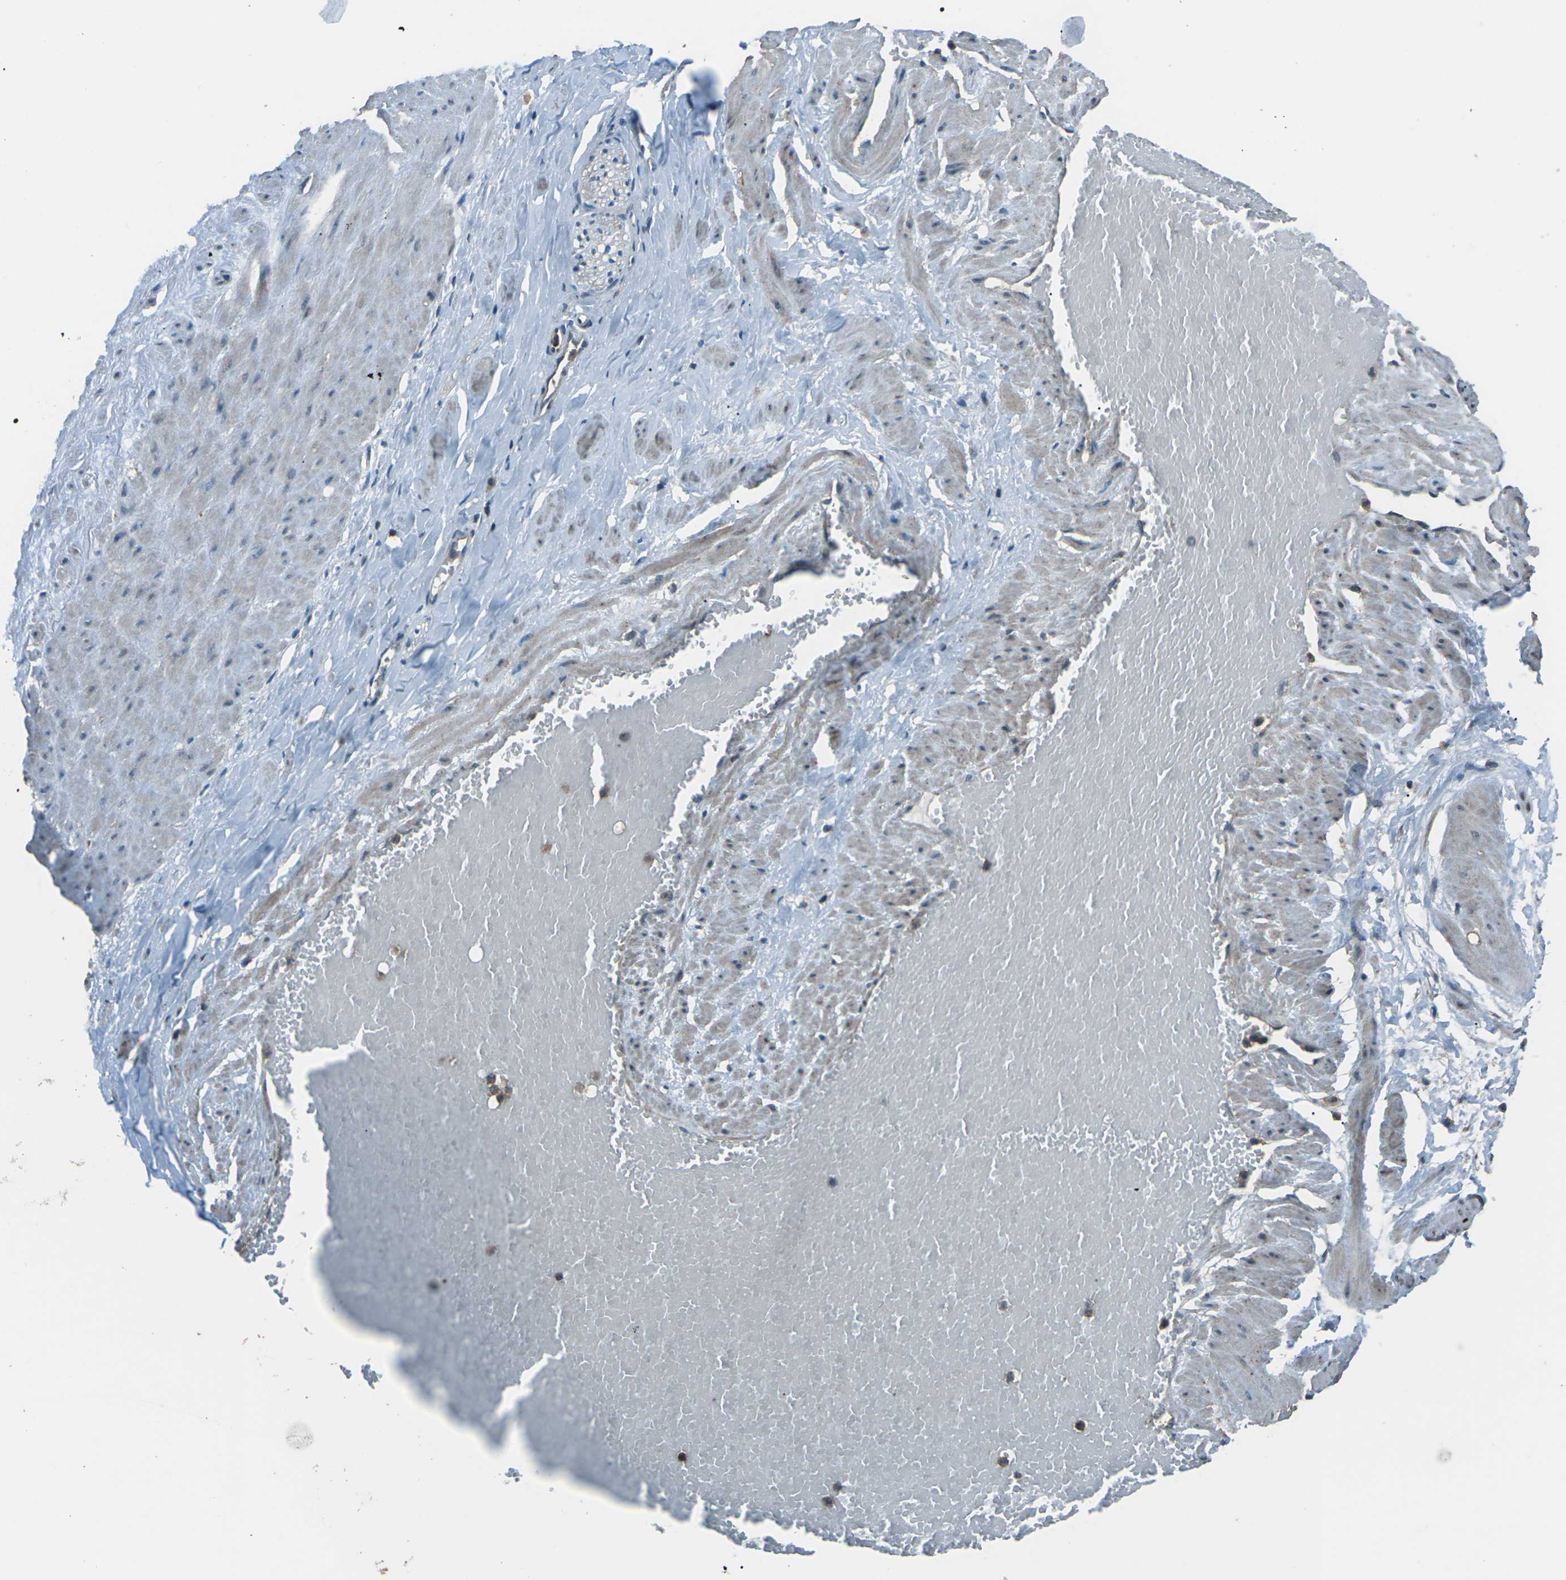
{"staining": {"intensity": "weak", "quantity": ">75%", "location": "cytoplasmic/membranous"}, "tissue": "adipose tissue", "cell_type": "Adipocytes", "image_type": "normal", "snomed": [{"axis": "morphology", "description": "Normal tissue, NOS"}, {"axis": "topography", "description": "Soft tissue"}, {"axis": "topography", "description": "Vascular tissue"}], "caption": "A micrograph showing weak cytoplasmic/membranous staining in approximately >75% of adipocytes in benign adipose tissue, as visualized by brown immunohistochemical staining.", "gene": "CMTM4", "patient": {"sex": "female", "age": 35}}